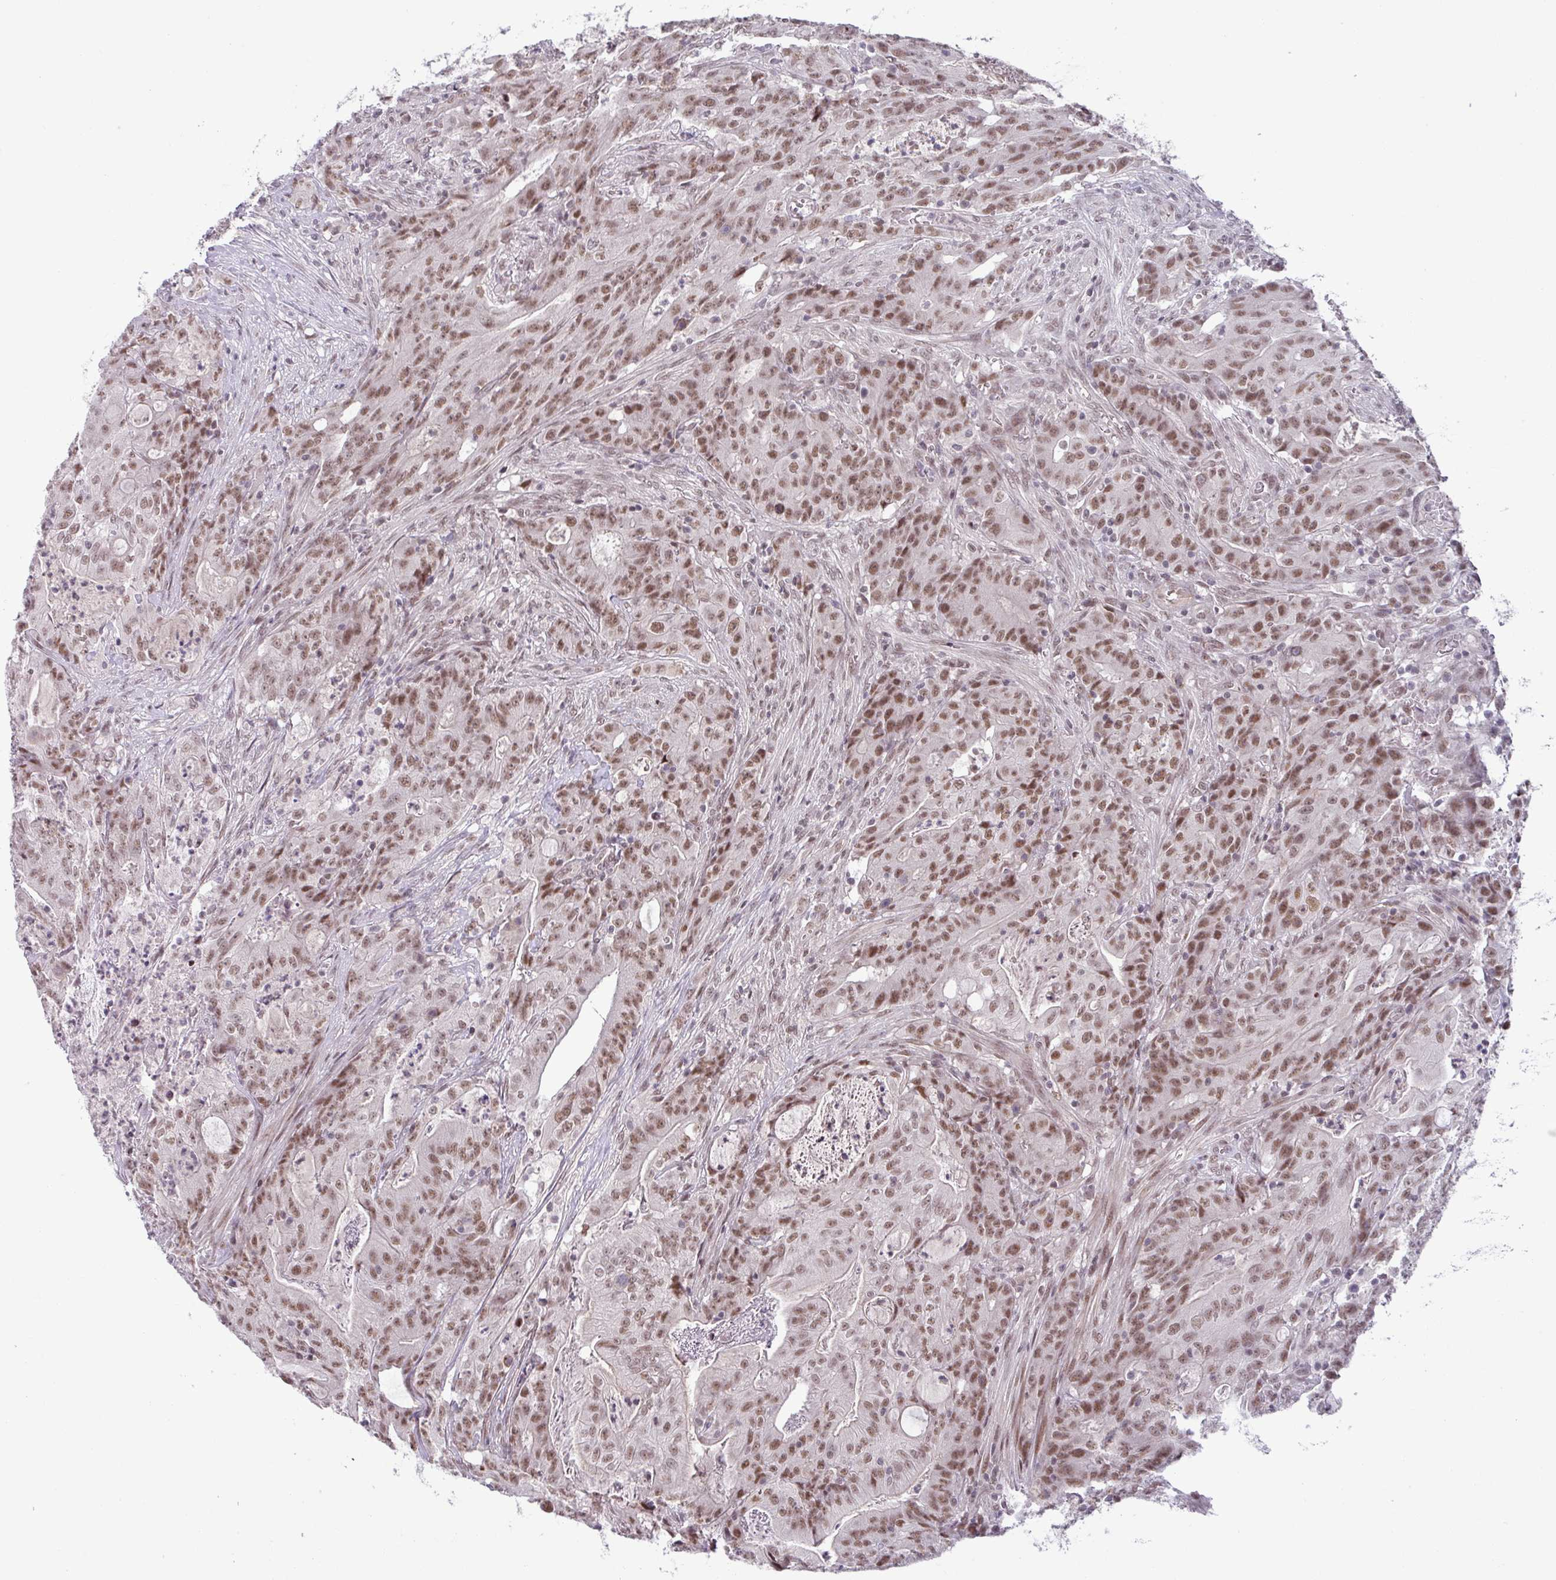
{"staining": {"intensity": "moderate", "quantity": ">75%", "location": "nuclear"}, "tissue": "colorectal cancer", "cell_type": "Tumor cells", "image_type": "cancer", "snomed": [{"axis": "morphology", "description": "Adenocarcinoma, NOS"}, {"axis": "topography", "description": "Colon"}], "caption": "Approximately >75% of tumor cells in human colorectal adenocarcinoma demonstrate moderate nuclear protein positivity as visualized by brown immunohistochemical staining.", "gene": "PTPN20", "patient": {"sex": "male", "age": 83}}